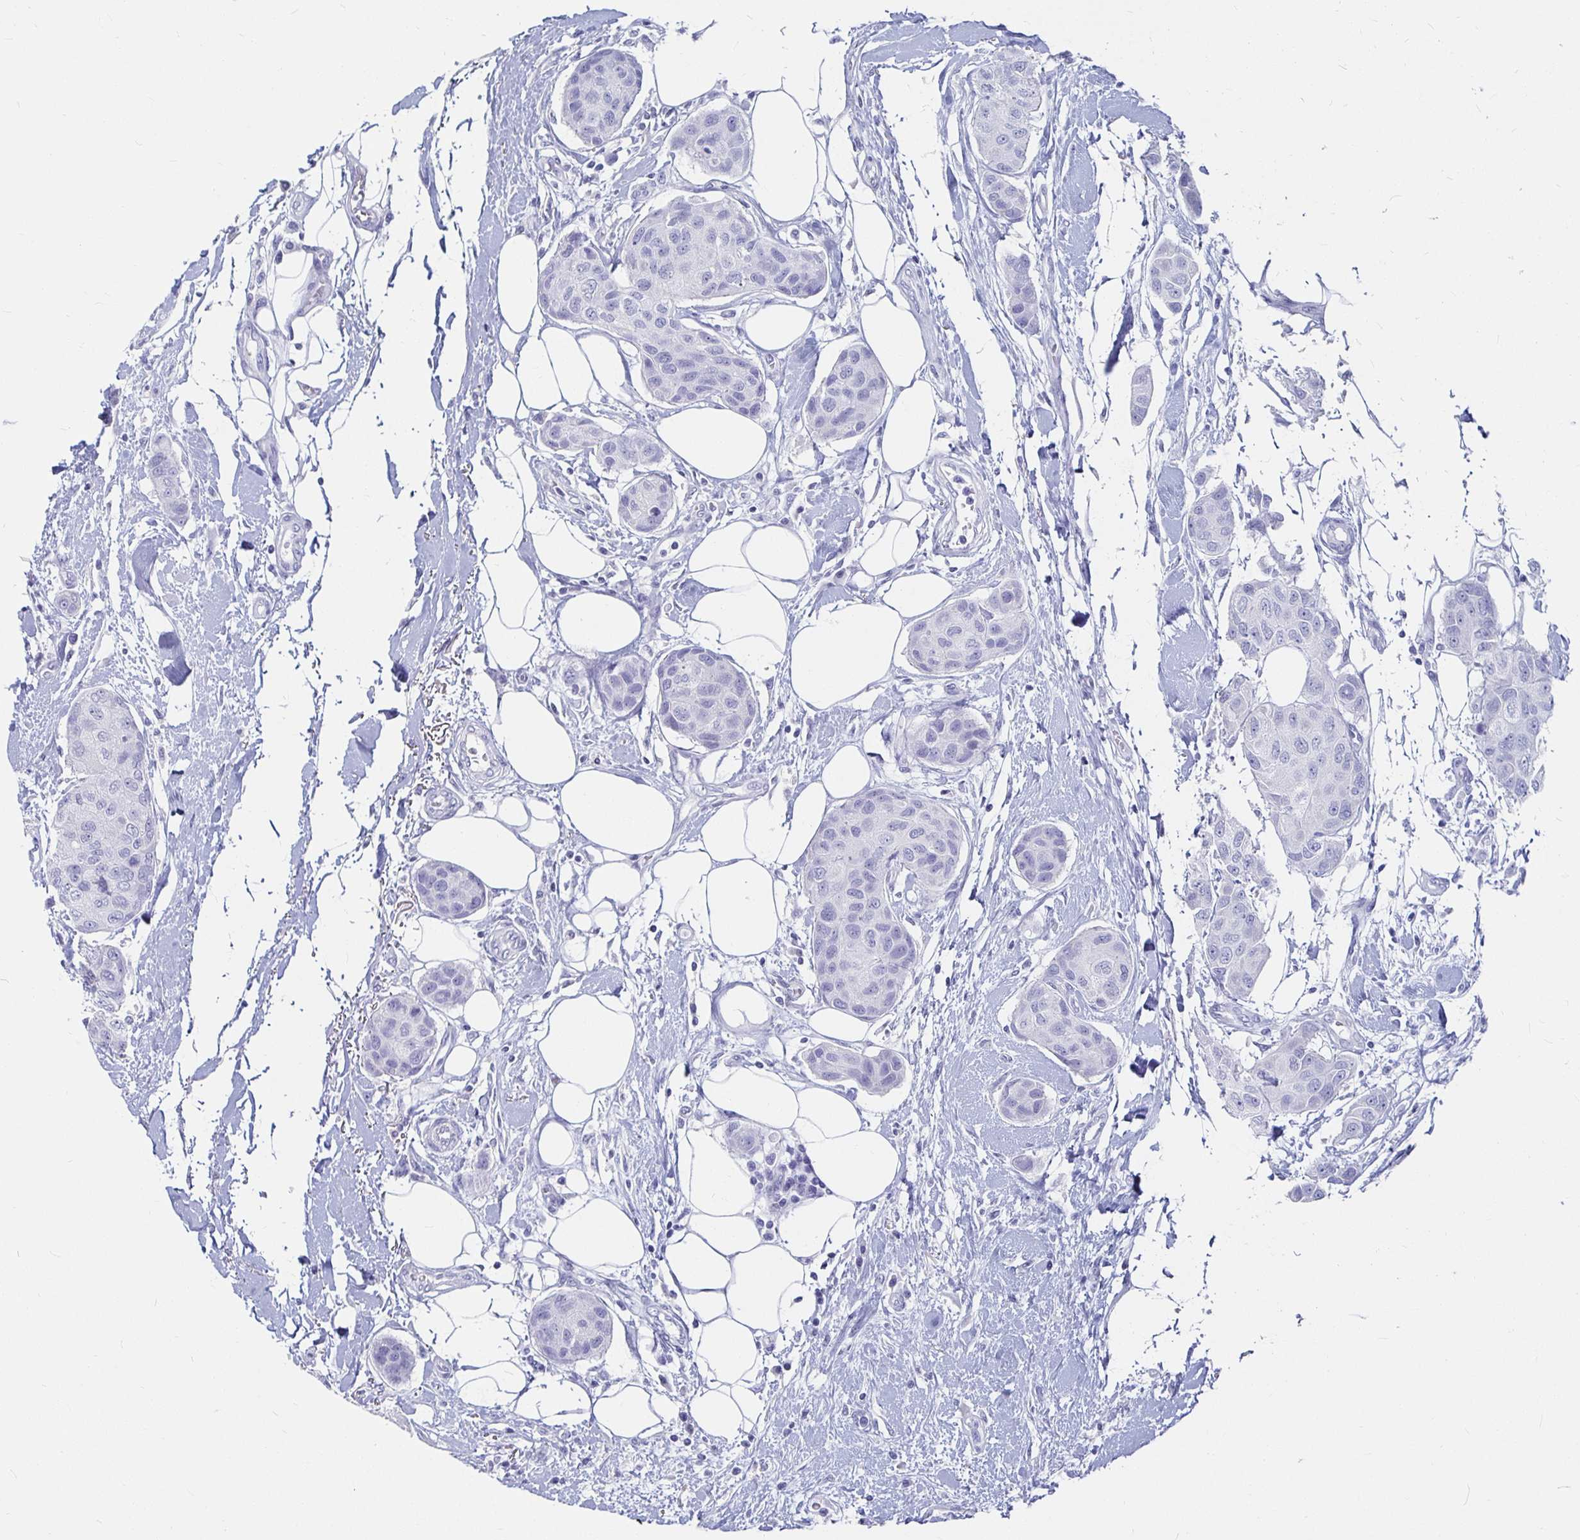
{"staining": {"intensity": "negative", "quantity": "none", "location": "none"}, "tissue": "breast cancer", "cell_type": "Tumor cells", "image_type": "cancer", "snomed": [{"axis": "morphology", "description": "Duct carcinoma"}, {"axis": "topography", "description": "Breast"}, {"axis": "topography", "description": "Lymph node"}], "caption": "IHC of breast cancer (infiltrating ductal carcinoma) reveals no positivity in tumor cells.", "gene": "CA9", "patient": {"sex": "female", "age": 80}}